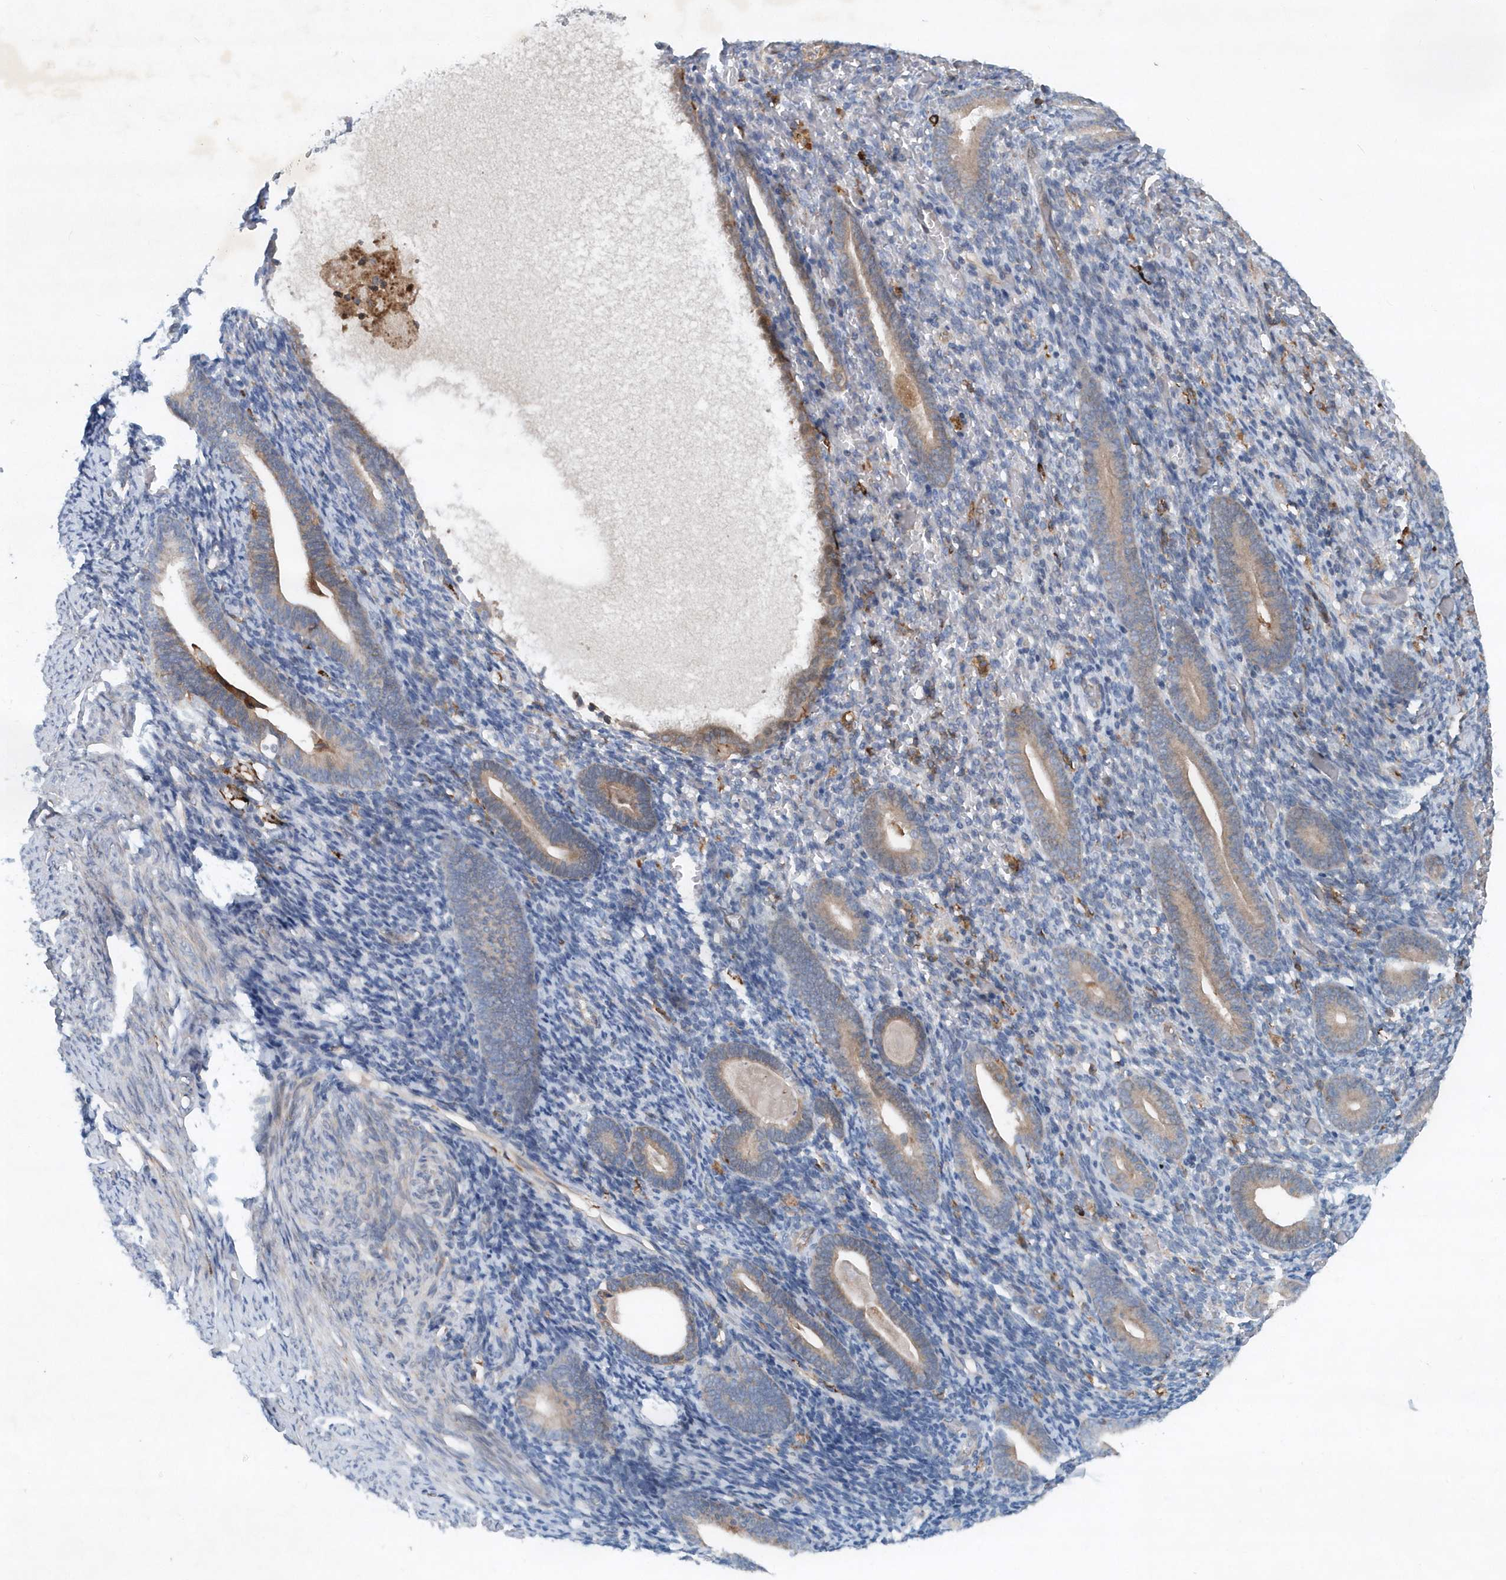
{"staining": {"intensity": "negative", "quantity": "none", "location": "none"}, "tissue": "endometrium", "cell_type": "Cells in endometrial stroma", "image_type": "normal", "snomed": [{"axis": "morphology", "description": "Normal tissue, NOS"}, {"axis": "topography", "description": "Endometrium"}], "caption": "Immunohistochemistry (IHC) of unremarkable human endometrium reveals no positivity in cells in endometrial stroma. (Brightfield microscopy of DAB IHC at high magnification).", "gene": "P2RY10", "patient": {"sex": "female", "age": 51}}